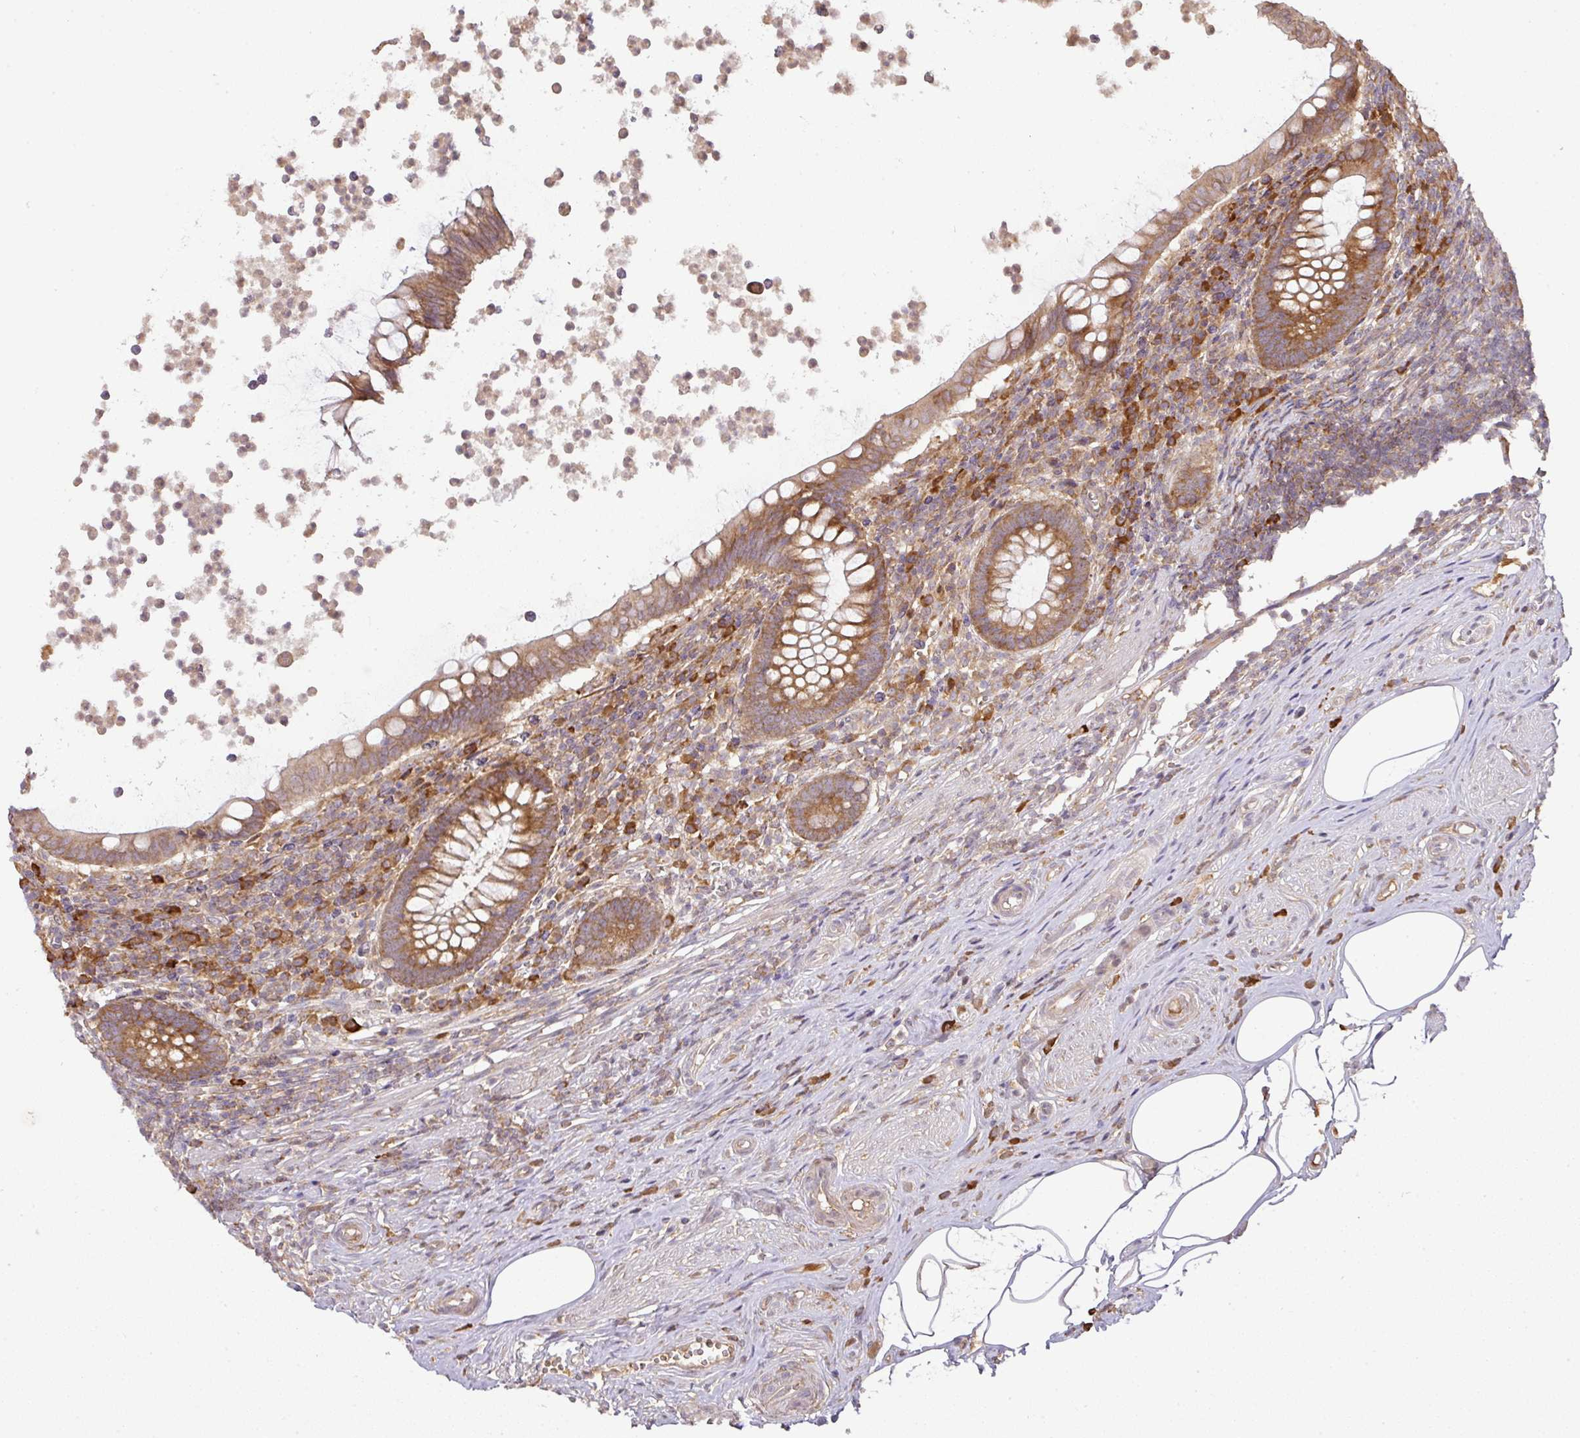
{"staining": {"intensity": "moderate", "quantity": ">75%", "location": "cytoplasmic/membranous"}, "tissue": "appendix", "cell_type": "Glandular cells", "image_type": "normal", "snomed": [{"axis": "morphology", "description": "Normal tissue, NOS"}, {"axis": "topography", "description": "Appendix"}], "caption": "Brown immunohistochemical staining in unremarkable appendix reveals moderate cytoplasmic/membranous positivity in about >75% of glandular cells.", "gene": "GALP", "patient": {"sex": "female", "age": 56}}